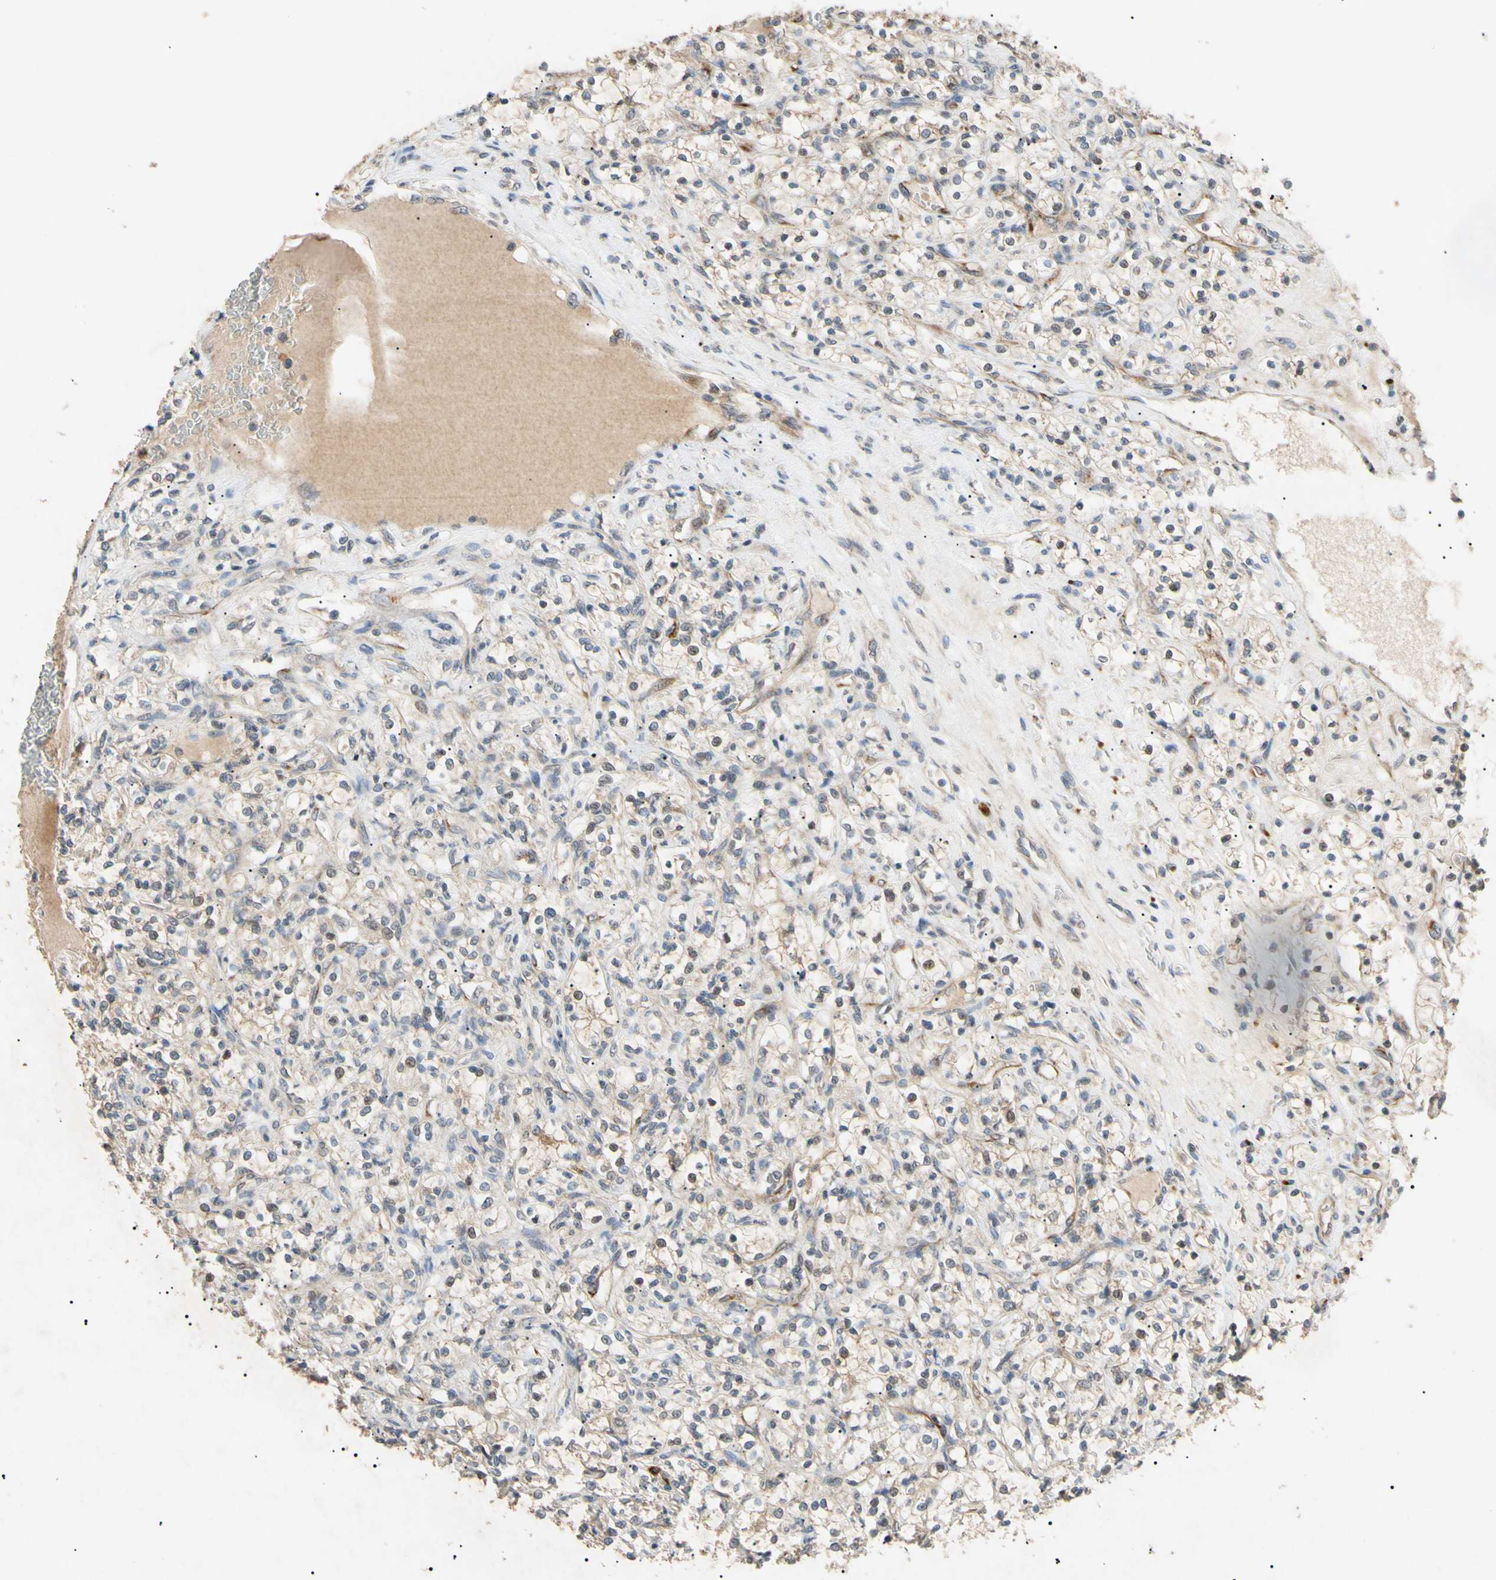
{"staining": {"intensity": "moderate", "quantity": "<25%", "location": "cytoplasmic/membranous"}, "tissue": "renal cancer", "cell_type": "Tumor cells", "image_type": "cancer", "snomed": [{"axis": "morphology", "description": "Adenocarcinoma, NOS"}, {"axis": "topography", "description": "Kidney"}], "caption": "Immunohistochemistry of human renal cancer (adenocarcinoma) shows low levels of moderate cytoplasmic/membranous positivity in about <25% of tumor cells.", "gene": "TUBB4A", "patient": {"sex": "female", "age": 69}}